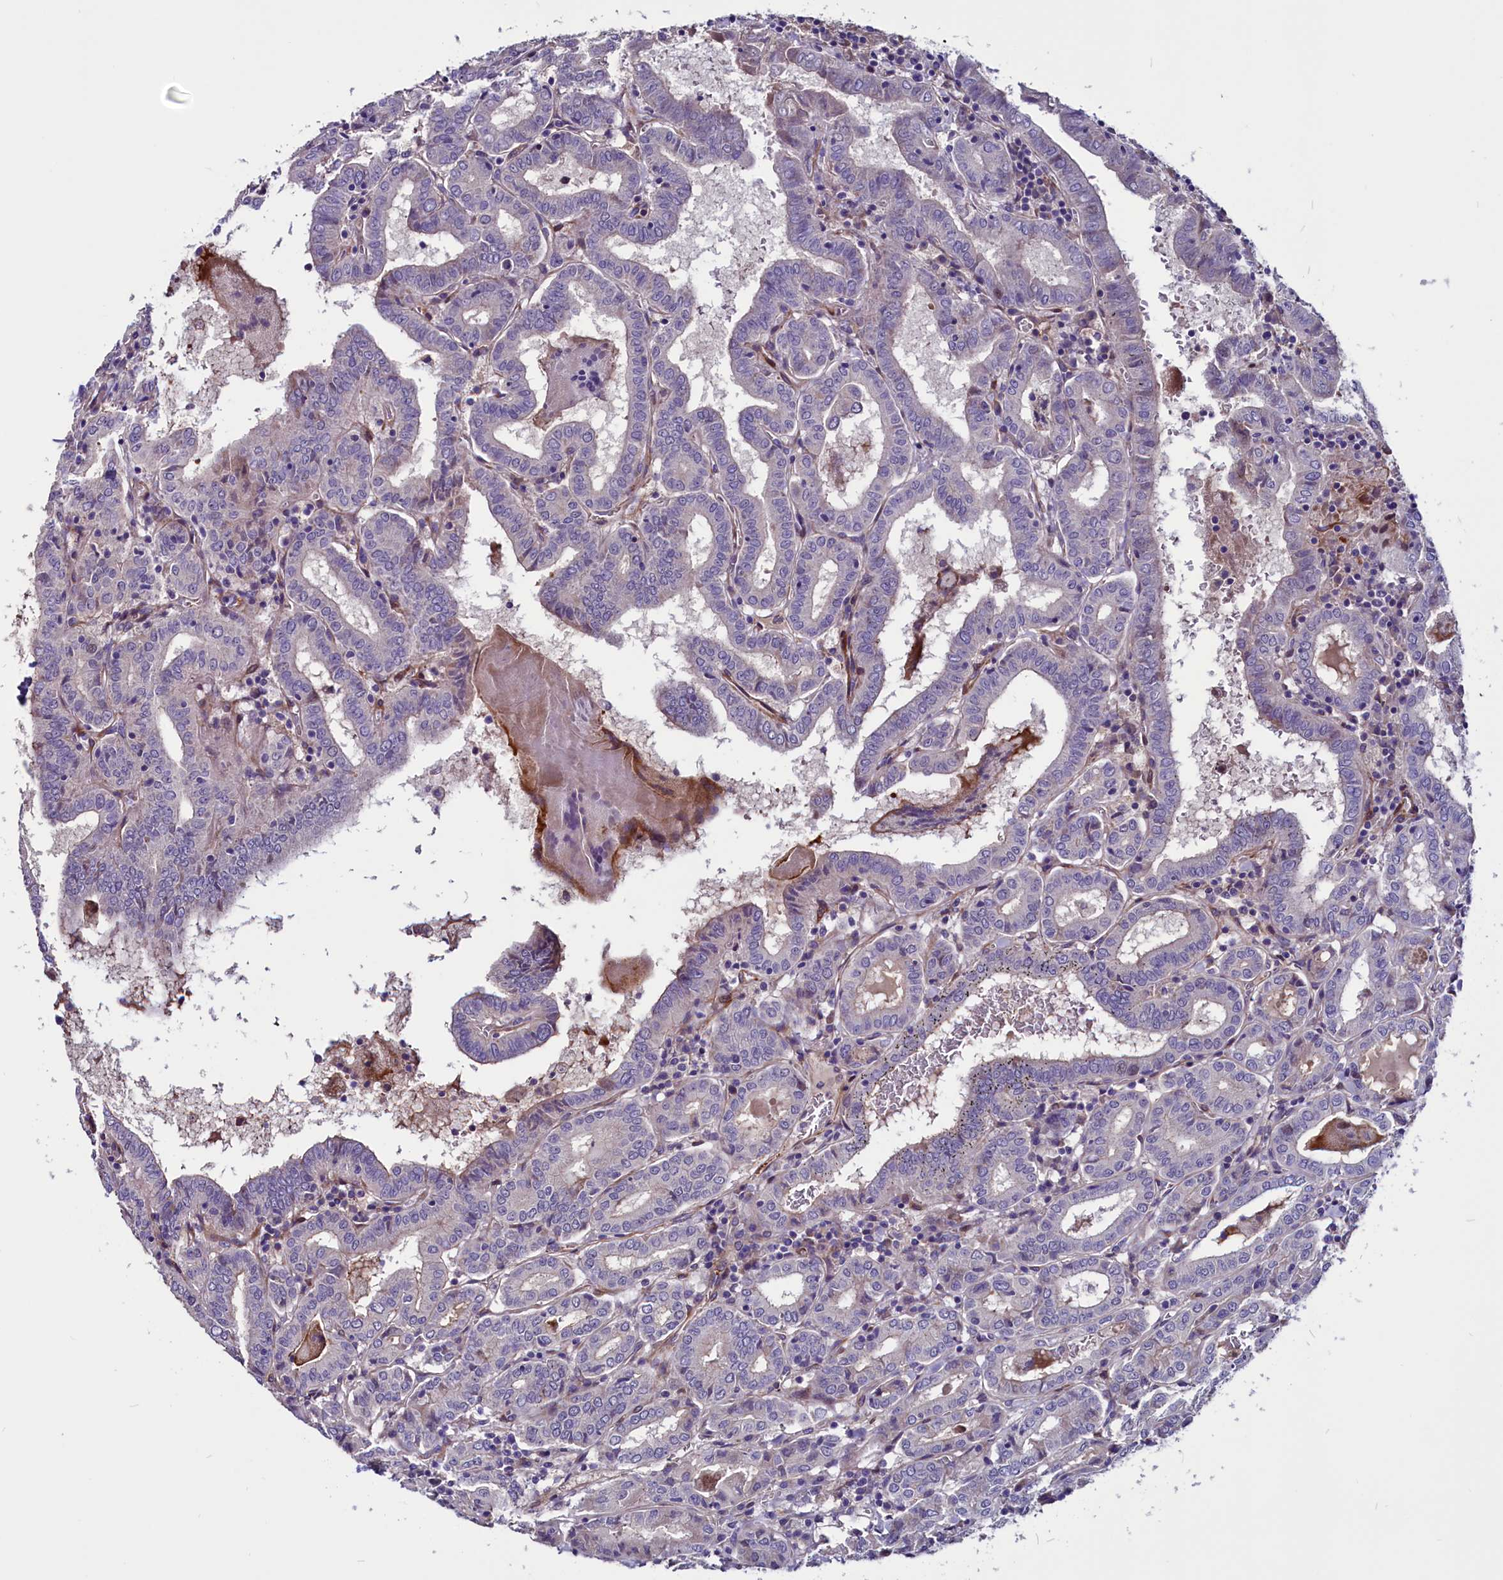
{"staining": {"intensity": "negative", "quantity": "none", "location": "none"}, "tissue": "thyroid cancer", "cell_type": "Tumor cells", "image_type": "cancer", "snomed": [{"axis": "morphology", "description": "Papillary adenocarcinoma, NOS"}, {"axis": "topography", "description": "Thyroid gland"}], "caption": "DAB immunohistochemical staining of thyroid cancer demonstrates no significant positivity in tumor cells.", "gene": "ZNF749", "patient": {"sex": "female", "age": 72}}